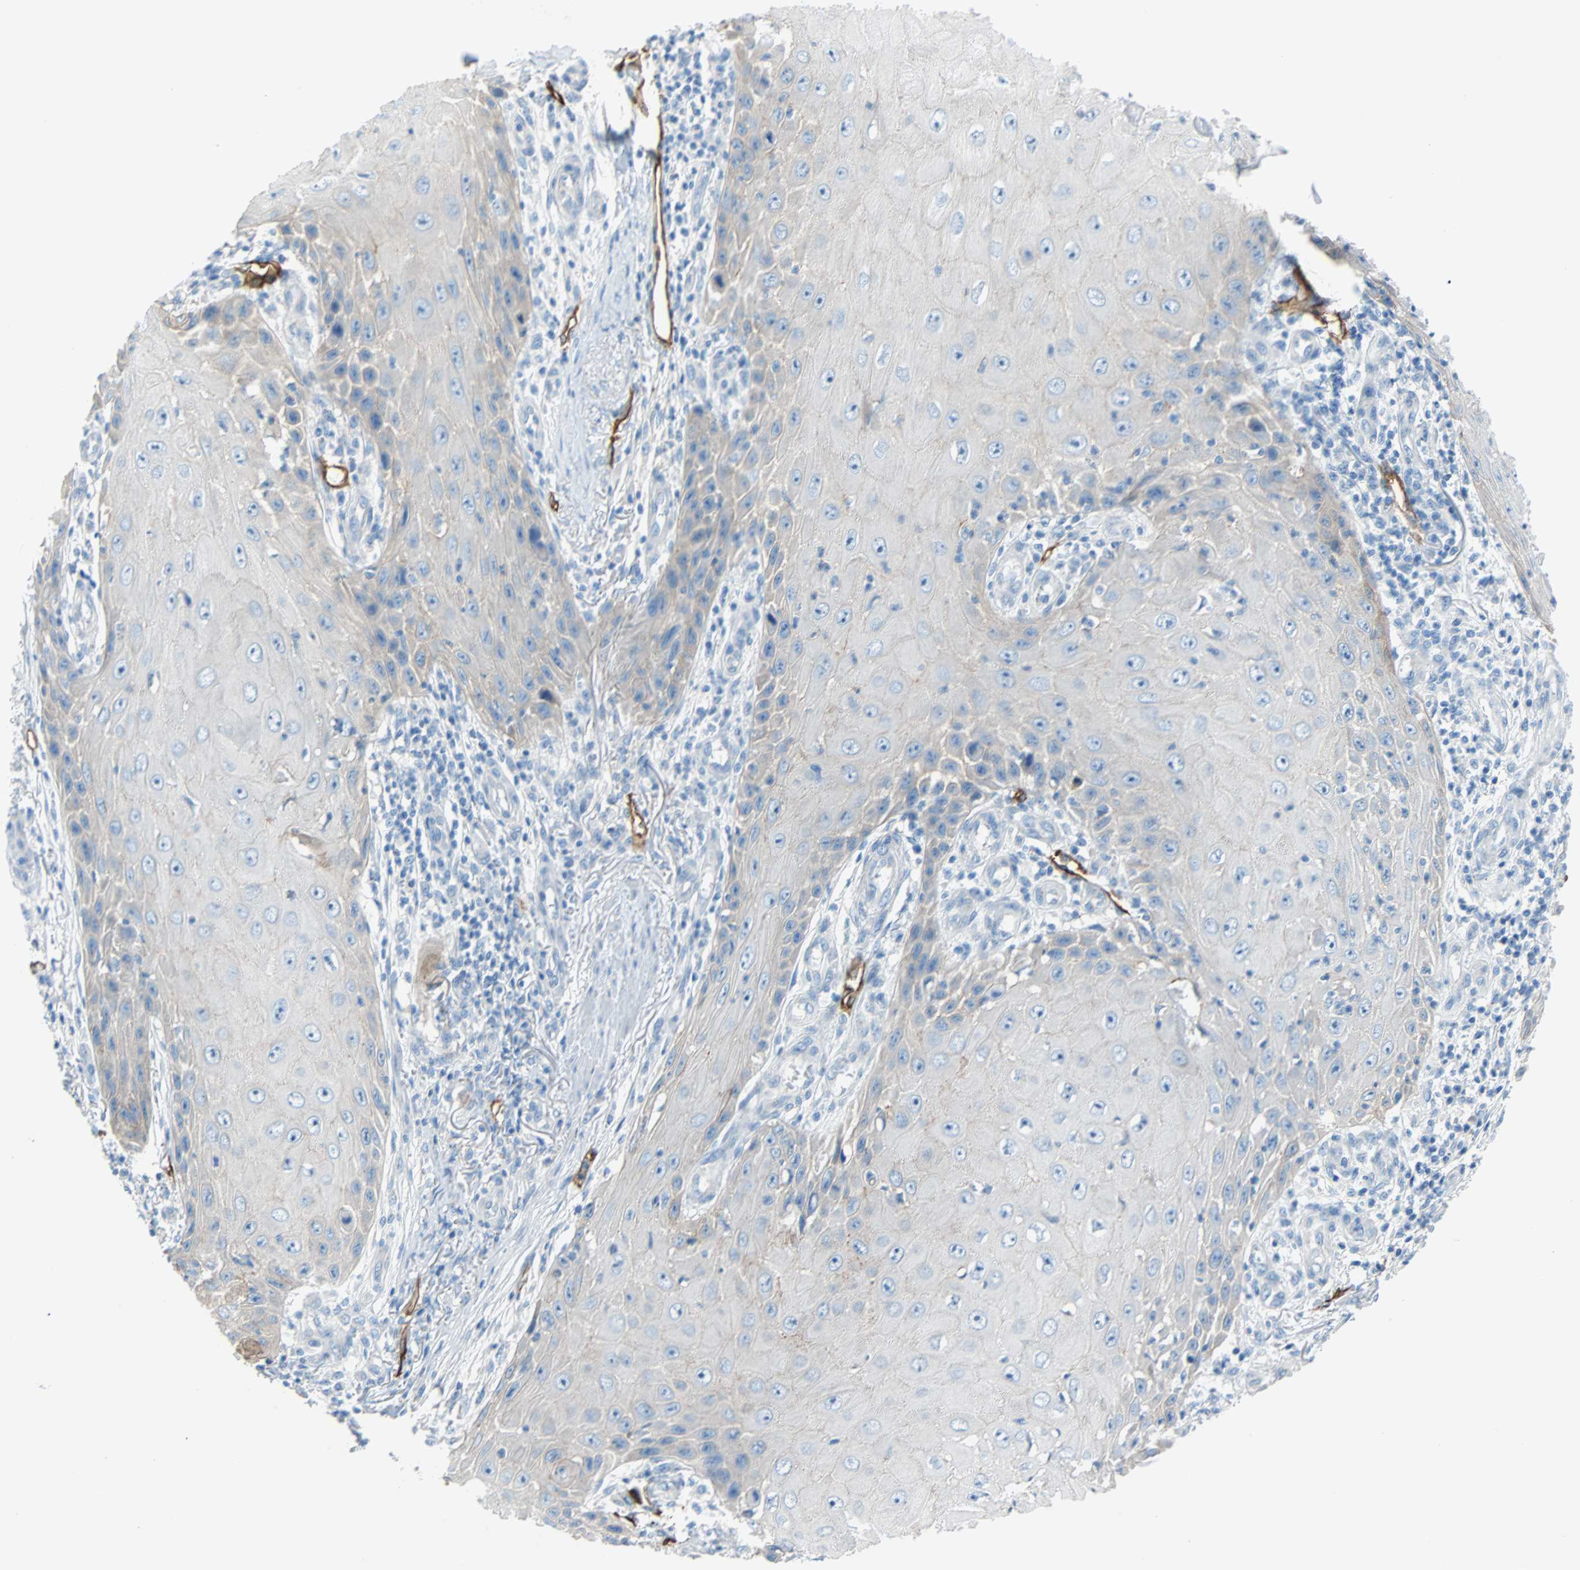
{"staining": {"intensity": "weak", "quantity": "<25%", "location": "cytoplasmic/membranous"}, "tissue": "skin cancer", "cell_type": "Tumor cells", "image_type": "cancer", "snomed": [{"axis": "morphology", "description": "Squamous cell carcinoma, NOS"}, {"axis": "topography", "description": "Skin"}], "caption": "Tumor cells are negative for brown protein staining in skin squamous cell carcinoma.", "gene": "PDPN", "patient": {"sex": "female", "age": 73}}